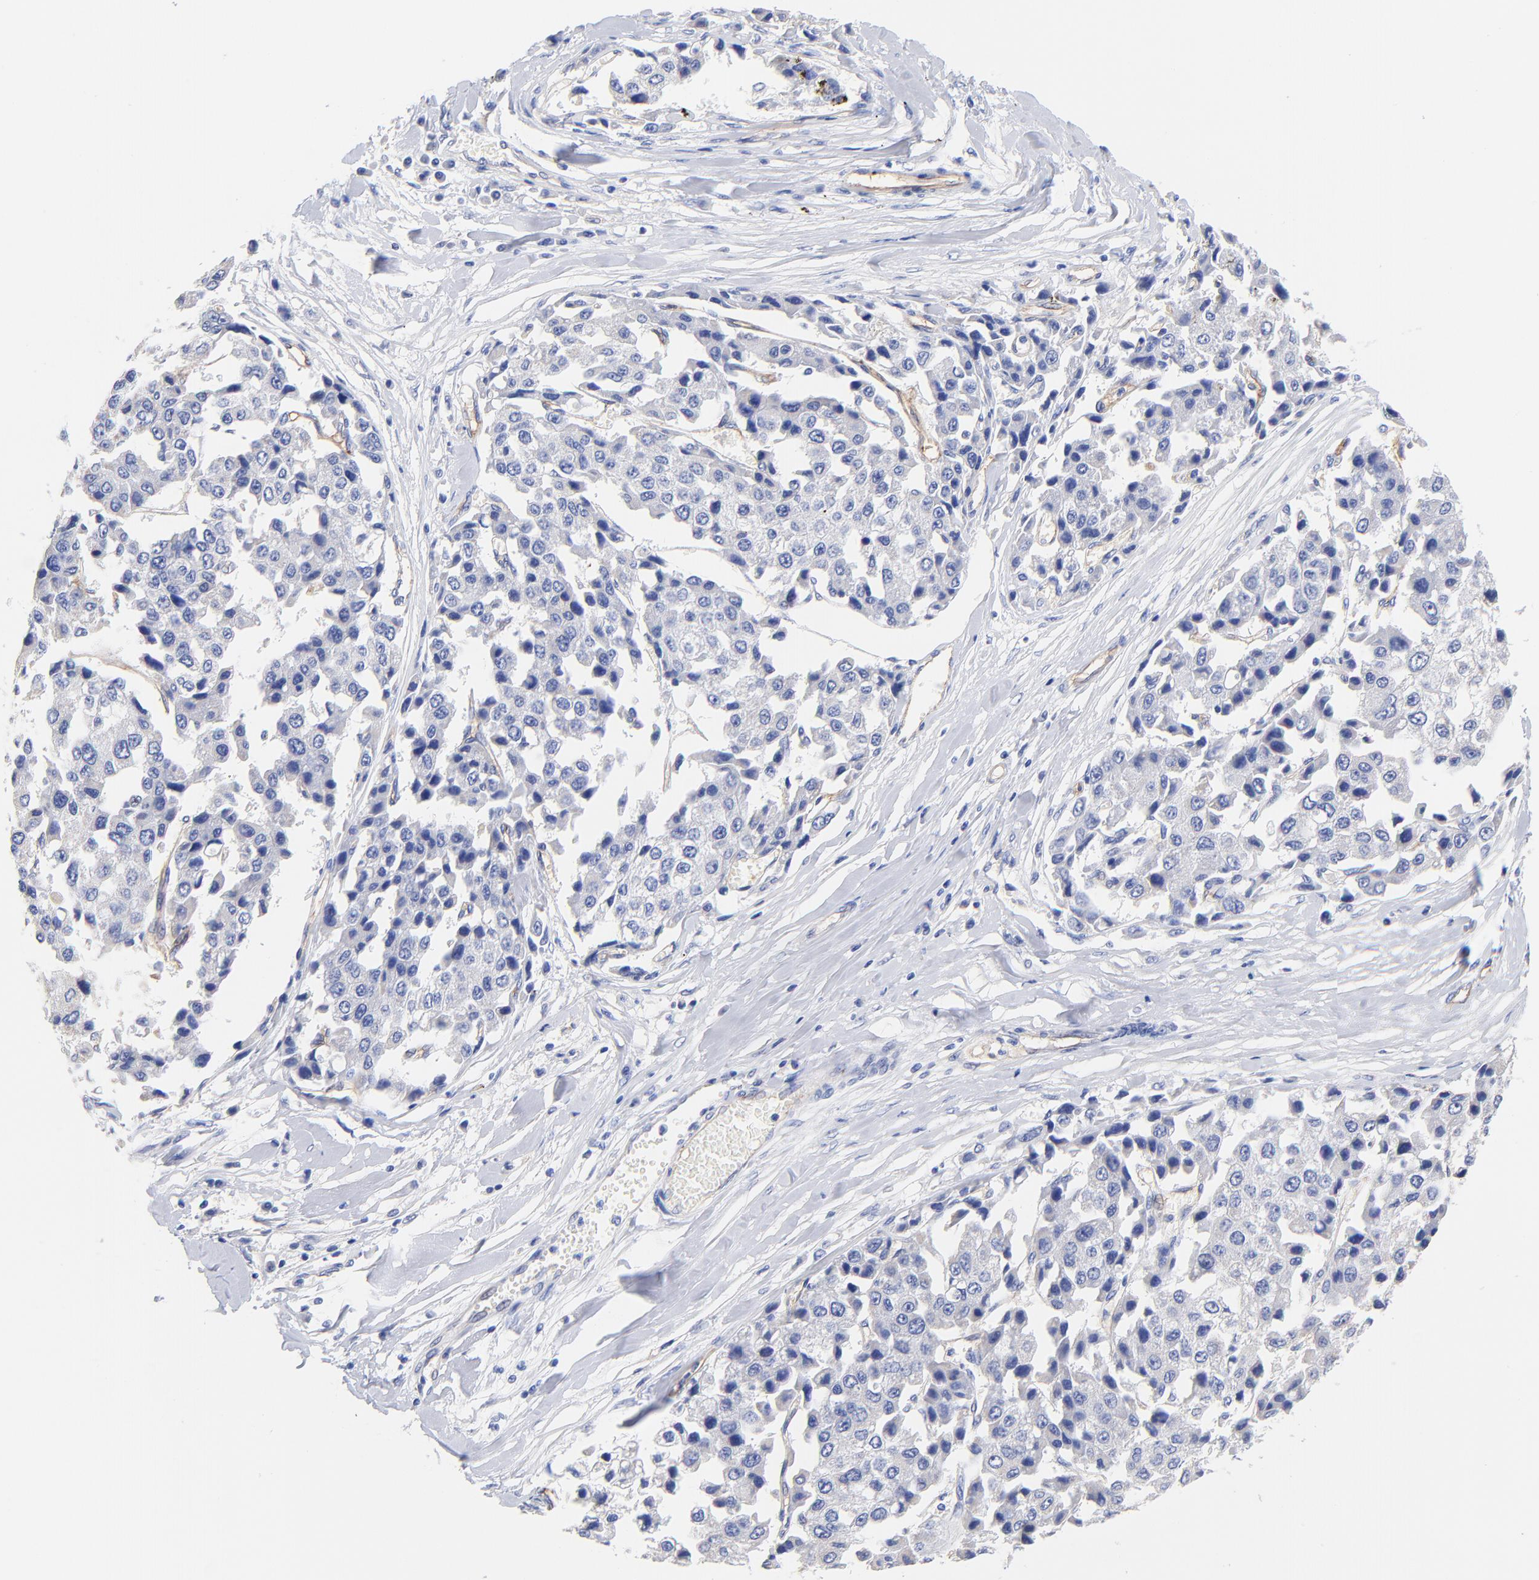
{"staining": {"intensity": "negative", "quantity": "none", "location": "none"}, "tissue": "liver cancer", "cell_type": "Tumor cells", "image_type": "cancer", "snomed": [{"axis": "morphology", "description": "Carcinoma, Hepatocellular, NOS"}, {"axis": "topography", "description": "Liver"}], "caption": "The IHC micrograph has no significant staining in tumor cells of hepatocellular carcinoma (liver) tissue.", "gene": "SLC44A2", "patient": {"sex": "female", "age": 66}}